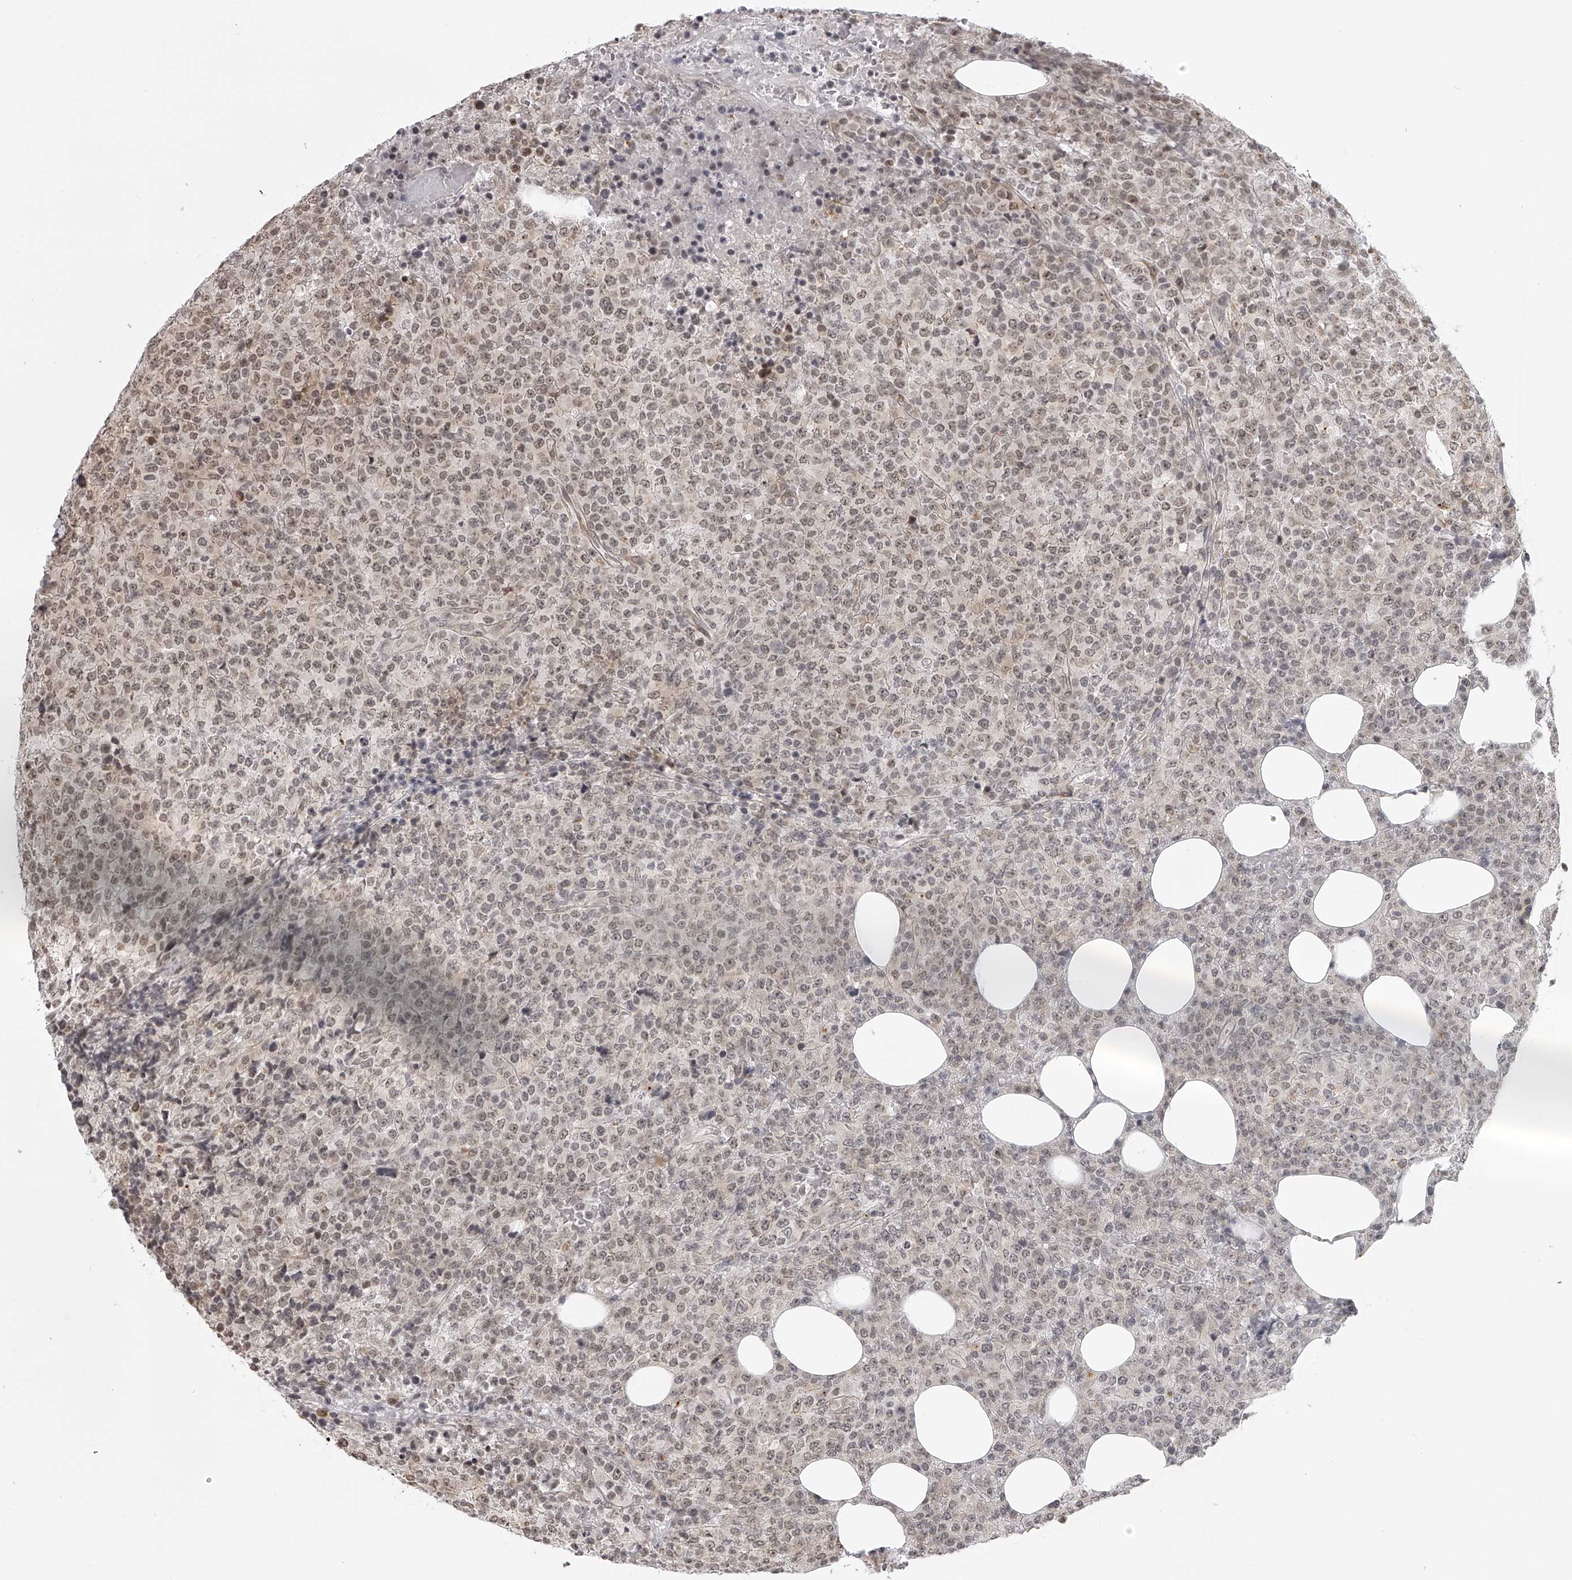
{"staining": {"intensity": "weak", "quantity": ">75%", "location": "nuclear"}, "tissue": "lymphoma", "cell_type": "Tumor cells", "image_type": "cancer", "snomed": [{"axis": "morphology", "description": "Malignant lymphoma, non-Hodgkin's type, High grade"}, {"axis": "topography", "description": "Lymph node"}], "caption": "Immunohistochemistry of high-grade malignant lymphoma, non-Hodgkin's type demonstrates low levels of weak nuclear expression in approximately >75% of tumor cells. The protein is shown in brown color, while the nuclei are stained blue.", "gene": "ODF2L", "patient": {"sex": "male", "age": 13}}